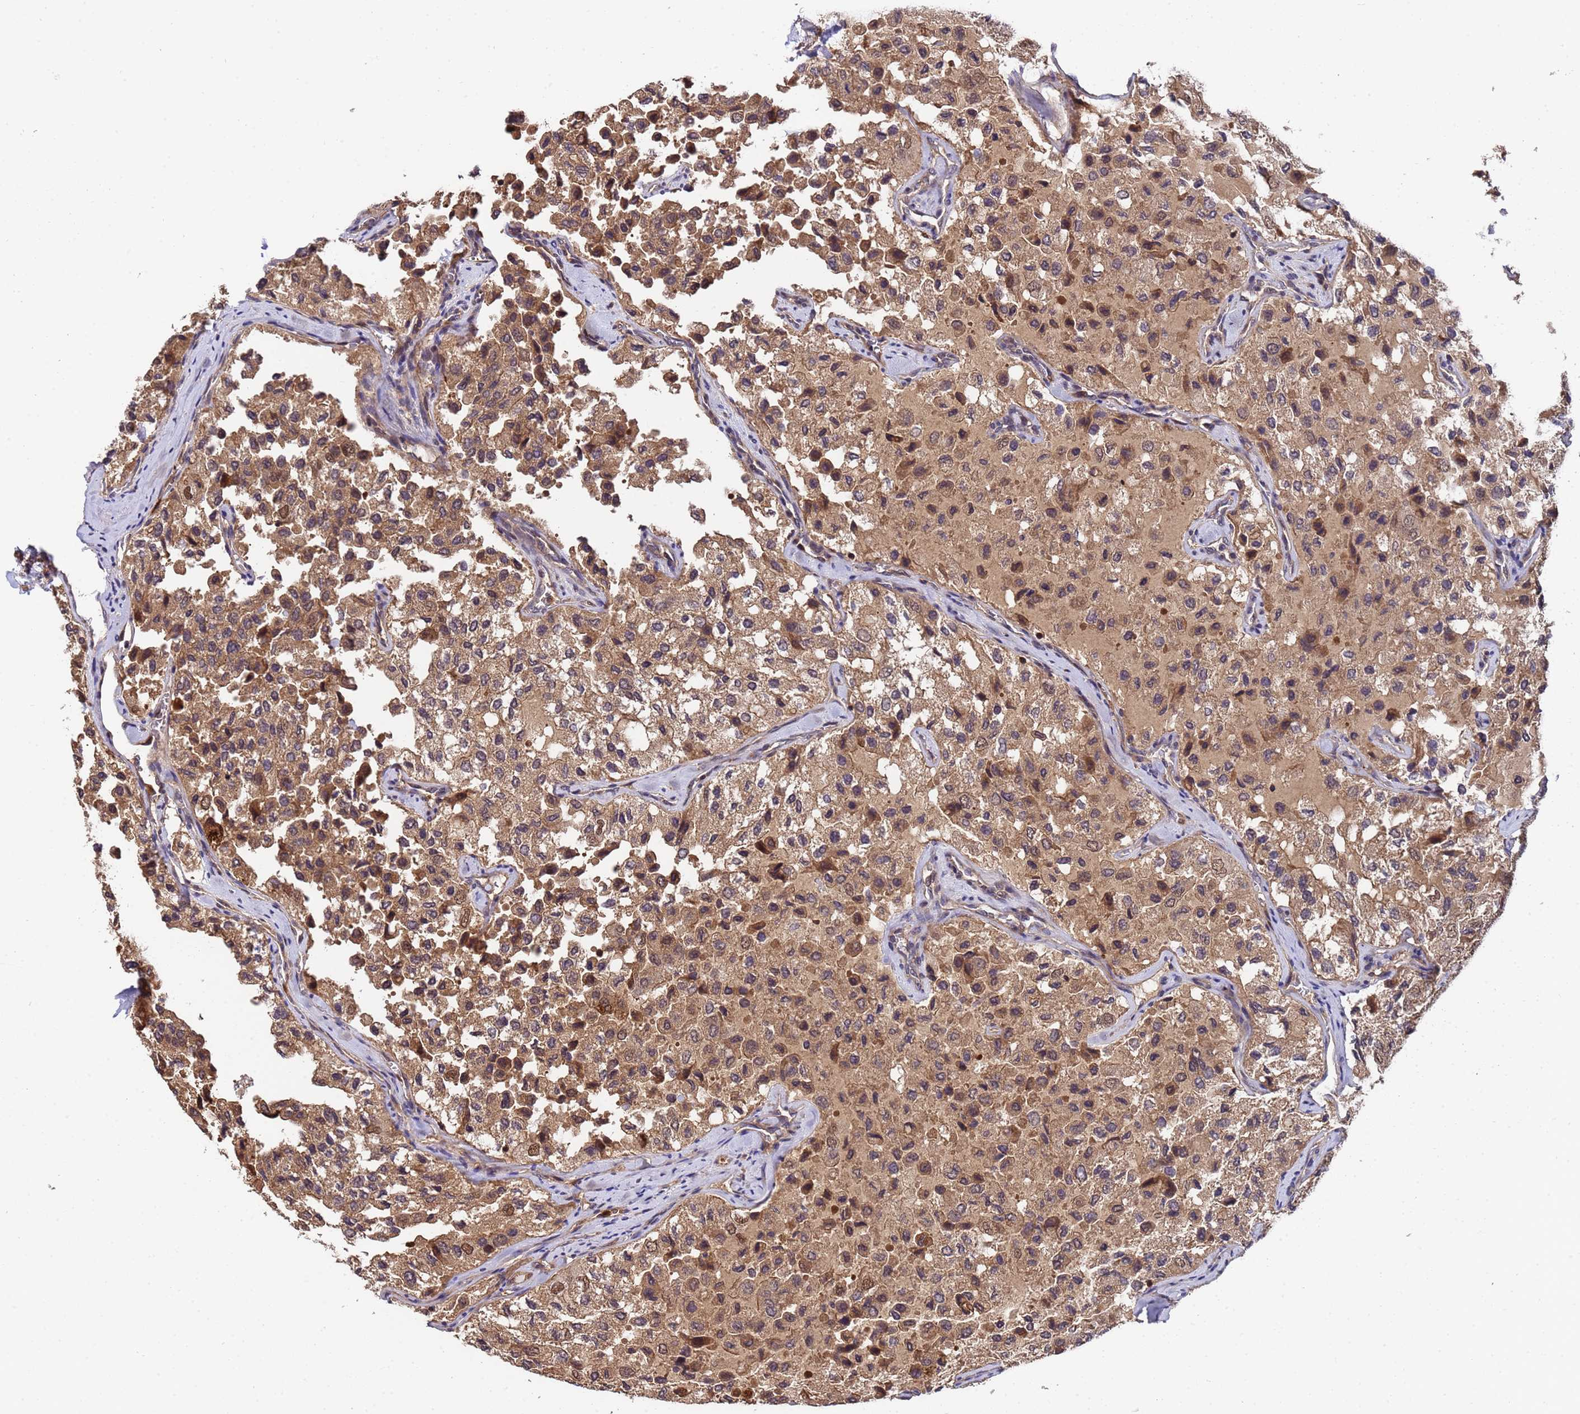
{"staining": {"intensity": "moderate", "quantity": ">75%", "location": "cytoplasmic/membranous,nuclear"}, "tissue": "thyroid cancer", "cell_type": "Tumor cells", "image_type": "cancer", "snomed": [{"axis": "morphology", "description": "Follicular adenoma carcinoma, NOS"}, {"axis": "topography", "description": "Thyroid gland"}], "caption": "Immunohistochemical staining of thyroid cancer (follicular adenoma carcinoma) reveals medium levels of moderate cytoplasmic/membranous and nuclear staining in about >75% of tumor cells. (IHC, brightfield microscopy, high magnification).", "gene": "GSTCD", "patient": {"sex": "male", "age": 75}}